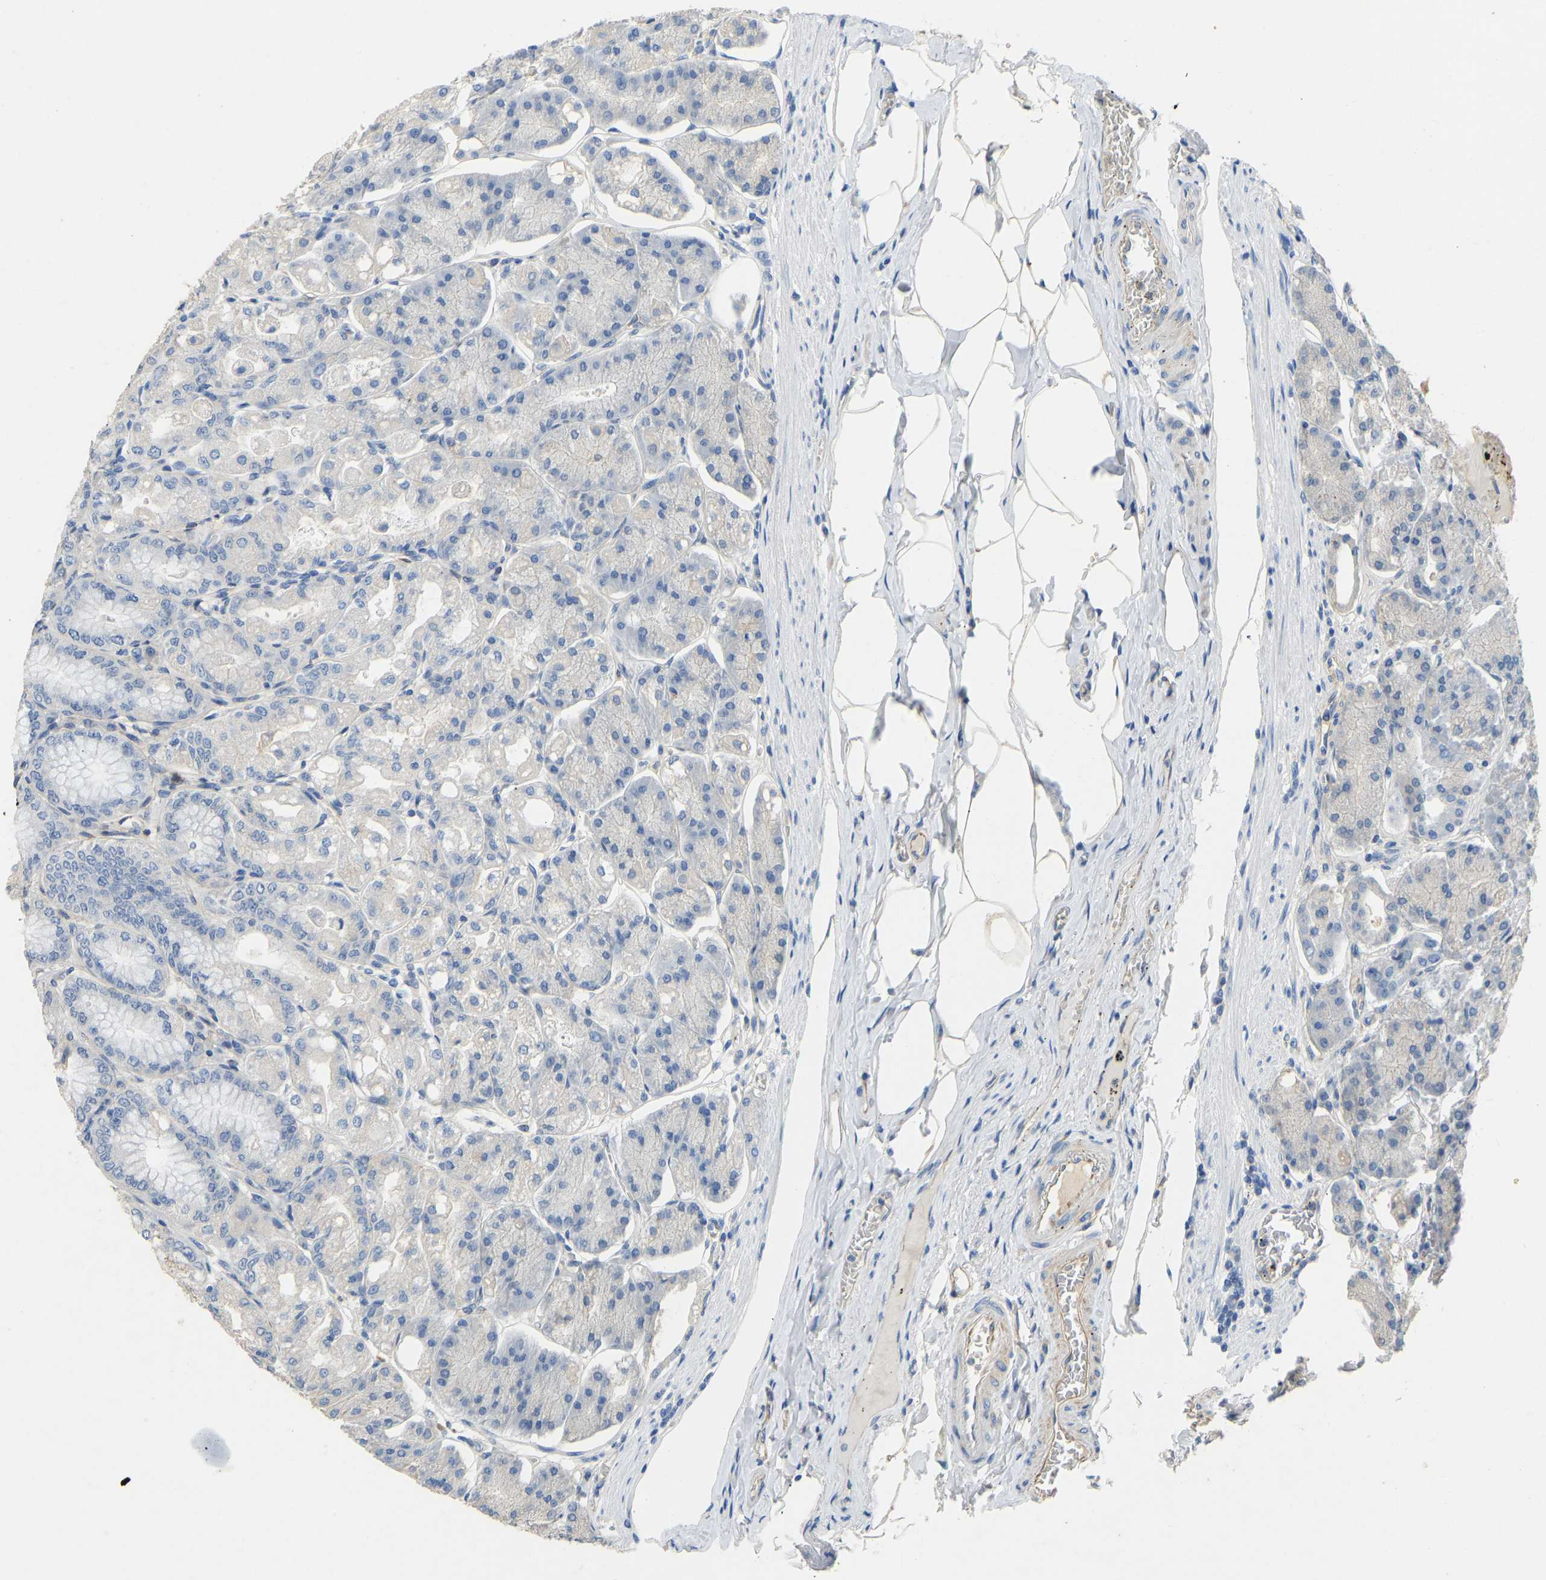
{"staining": {"intensity": "negative", "quantity": "none", "location": "none"}, "tissue": "stomach", "cell_type": "Glandular cells", "image_type": "normal", "snomed": [{"axis": "morphology", "description": "Normal tissue, NOS"}, {"axis": "topography", "description": "Stomach, lower"}], "caption": "Immunohistochemistry of normal human stomach displays no expression in glandular cells.", "gene": "TECTA", "patient": {"sex": "male", "age": 71}}